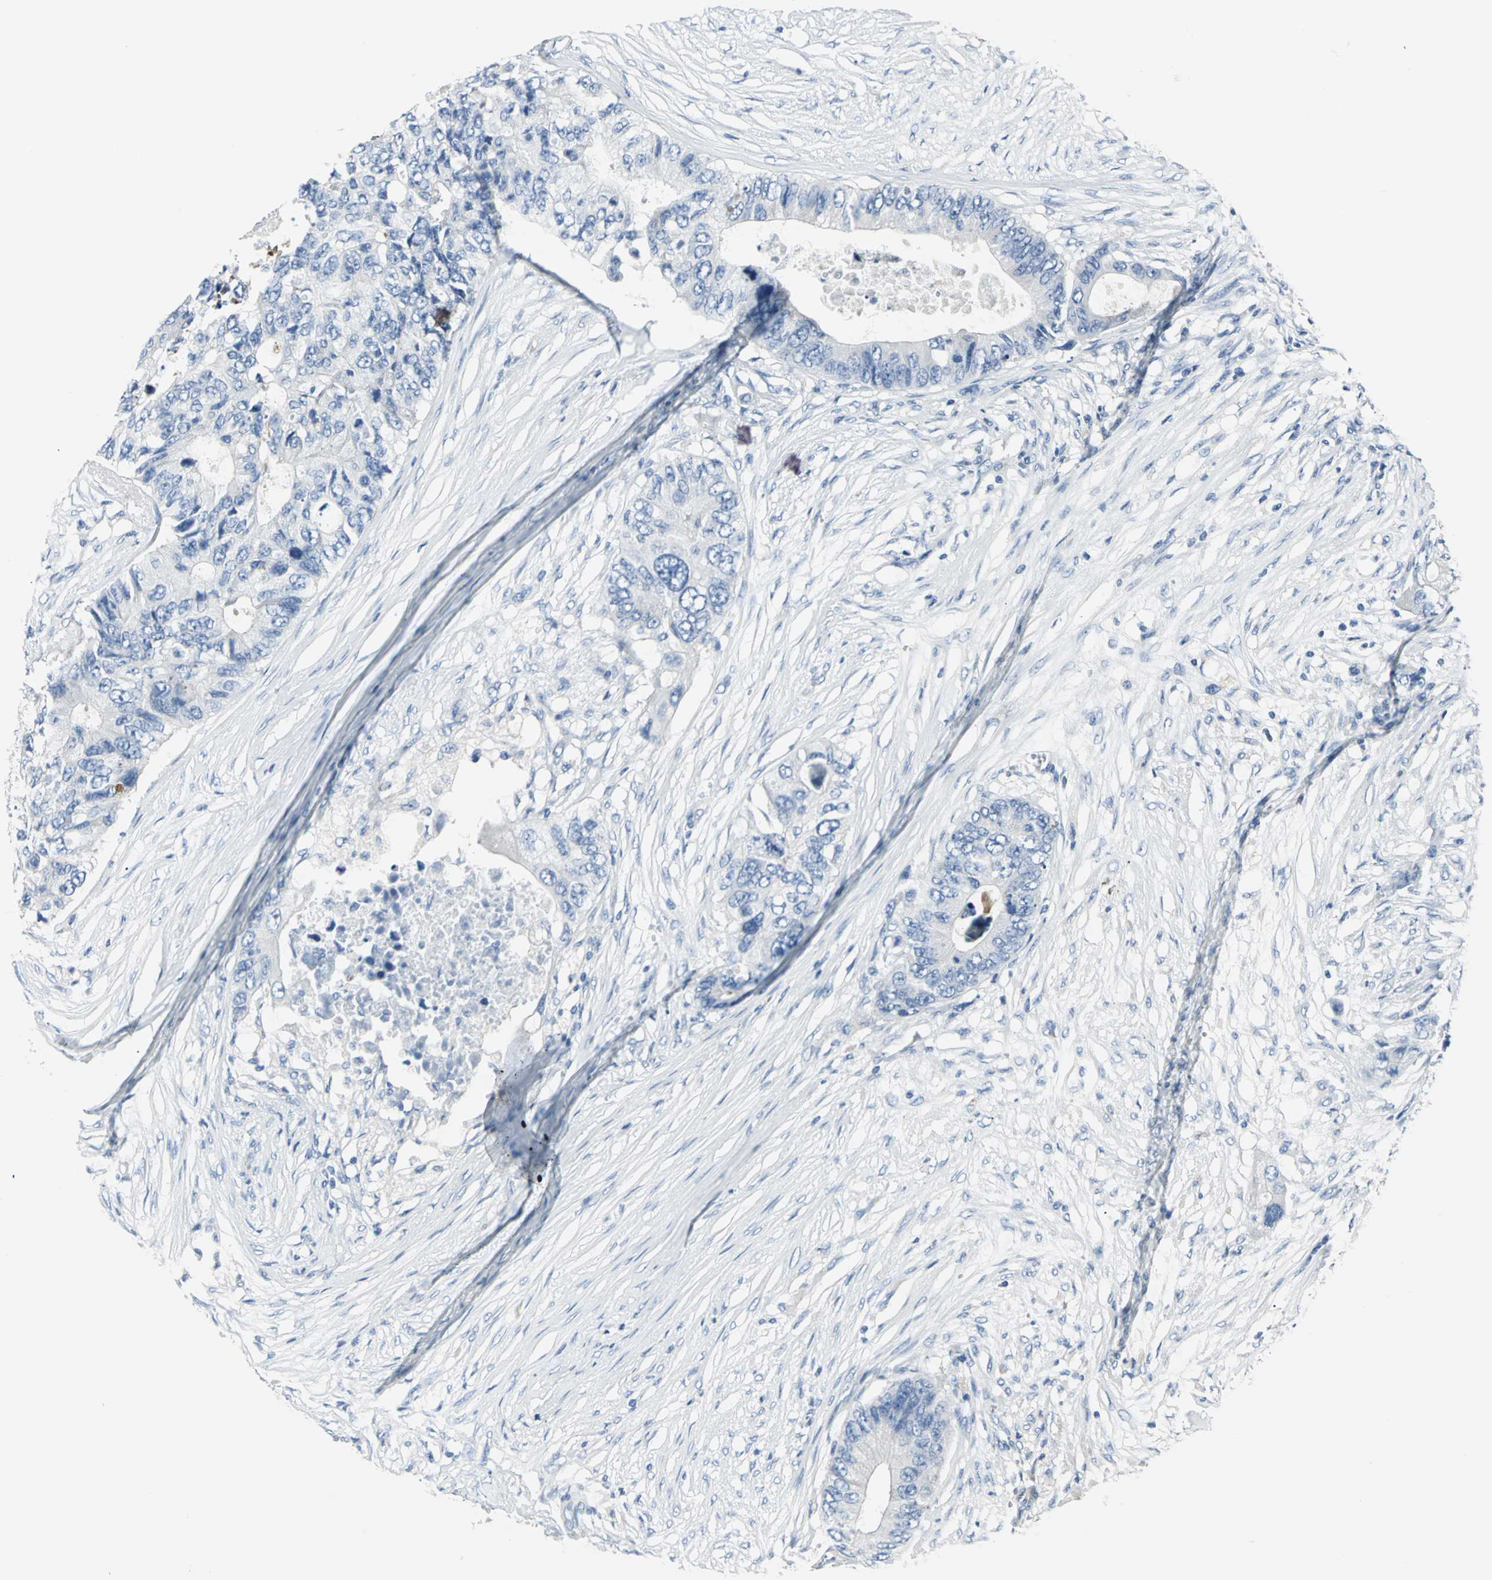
{"staining": {"intensity": "negative", "quantity": "none", "location": "none"}, "tissue": "colorectal cancer", "cell_type": "Tumor cells", "image_type": "cancer", "snomed": [{"axis": "morphology", "description": "Adenocarcinoma, NOS"}, {"axis": "topography", "description": "Colon"}], "caption": "Histopathology image shows no protein positivity in tumor cells of colorectal adenocarcinoma tissue.", "gene": "RIPOR1", "patient": {"sex": "male", "age": 71}}